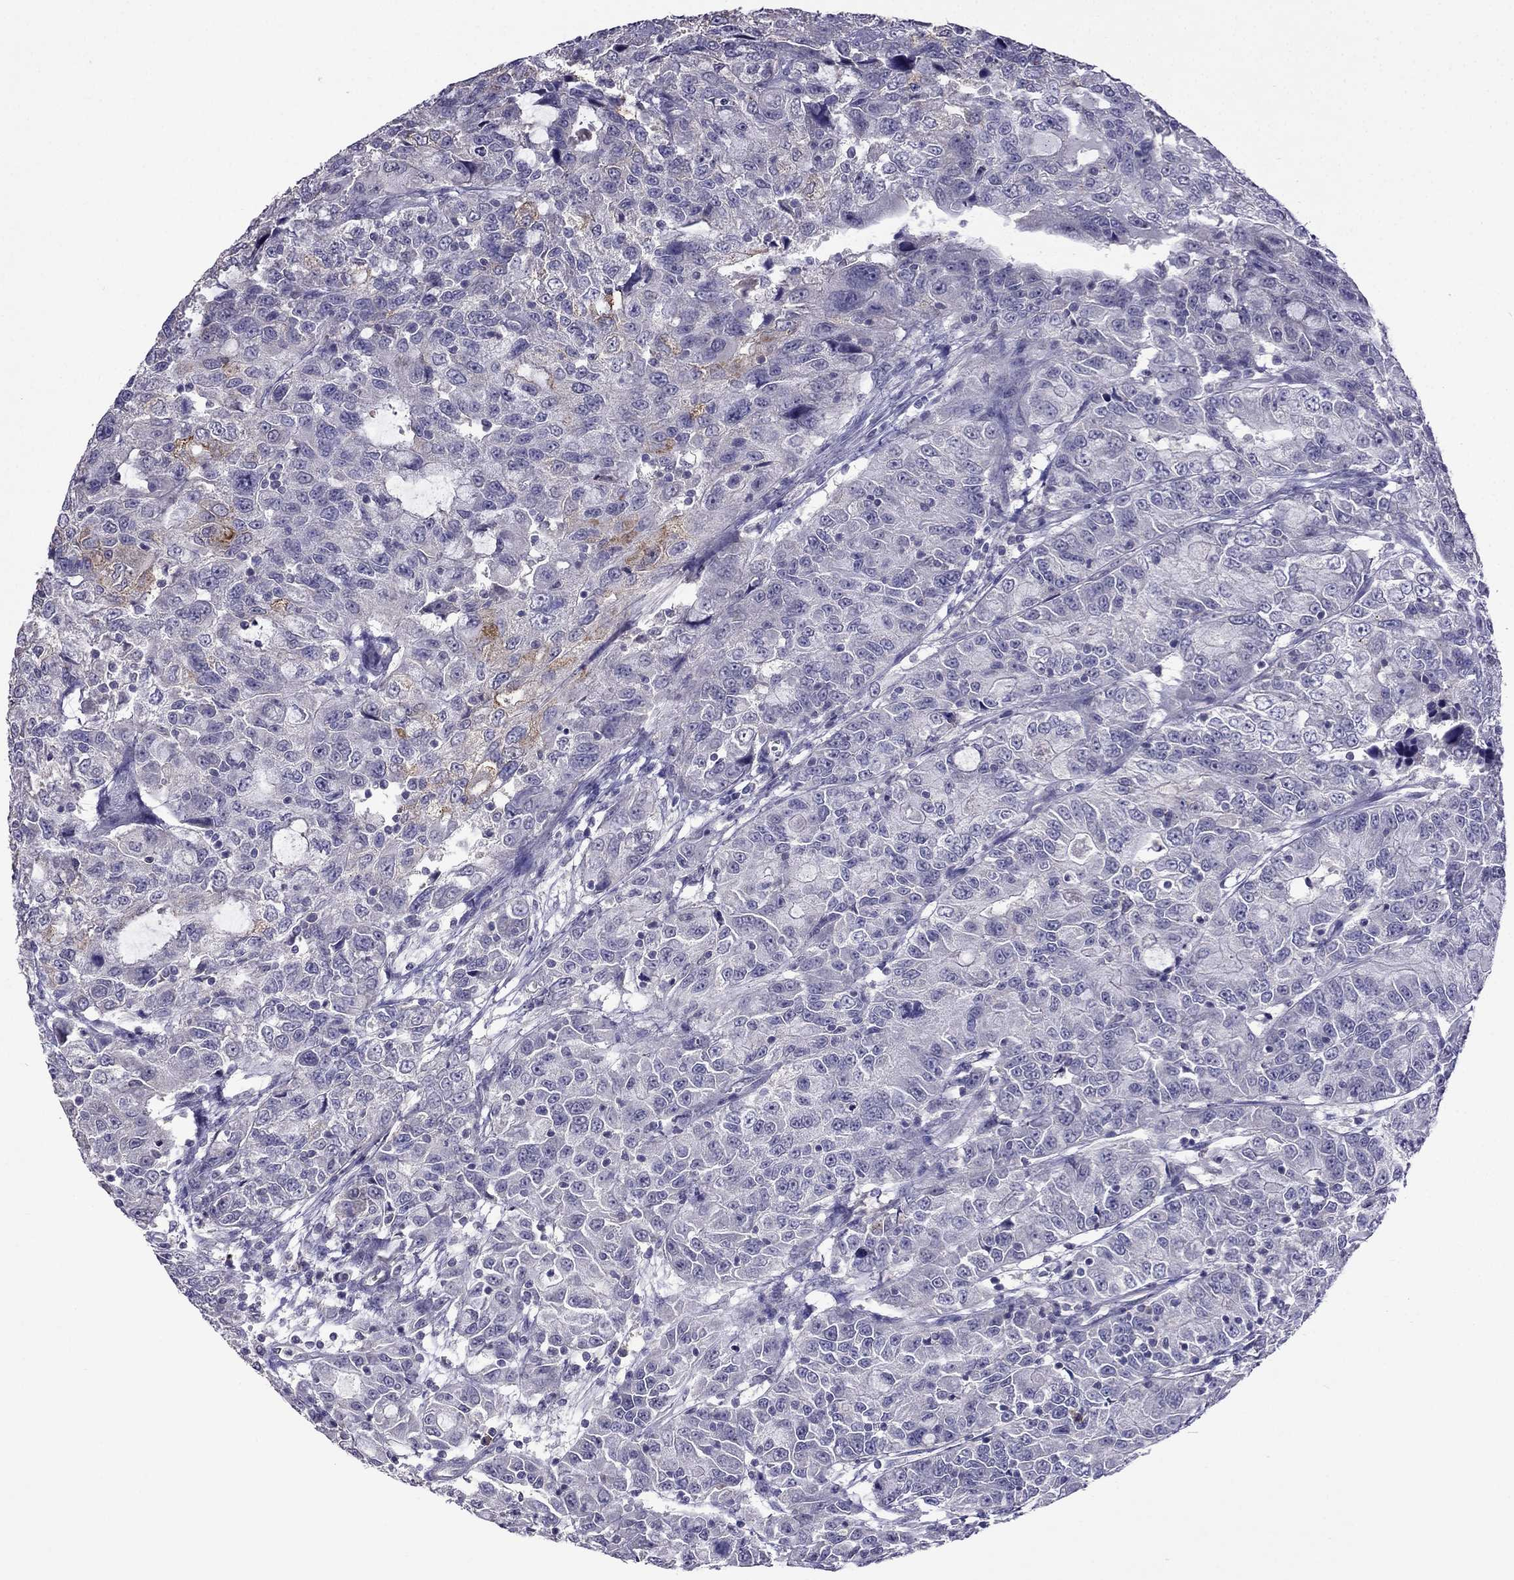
{"staining": {"intensity": "negative", "quantity": "none", "location": "none"}, "tissue": "urothelial cancer", "cell_type": "Tumor cells", "image_type": "cancer", "snomed": [{"axis": "morphology", "description": "Urothelial carcinoma, NOS"}, {"axis": "morphology", "description": "Urothelial carcinoma, High grade"}, {"axis": "topography", "description": "Urinary bladder"}], "caption": "Tumor cells are negative for protein expression in human urothelial cancer.", "gene": "AQP9", "patient": {"sex": "female", "age": 73}}